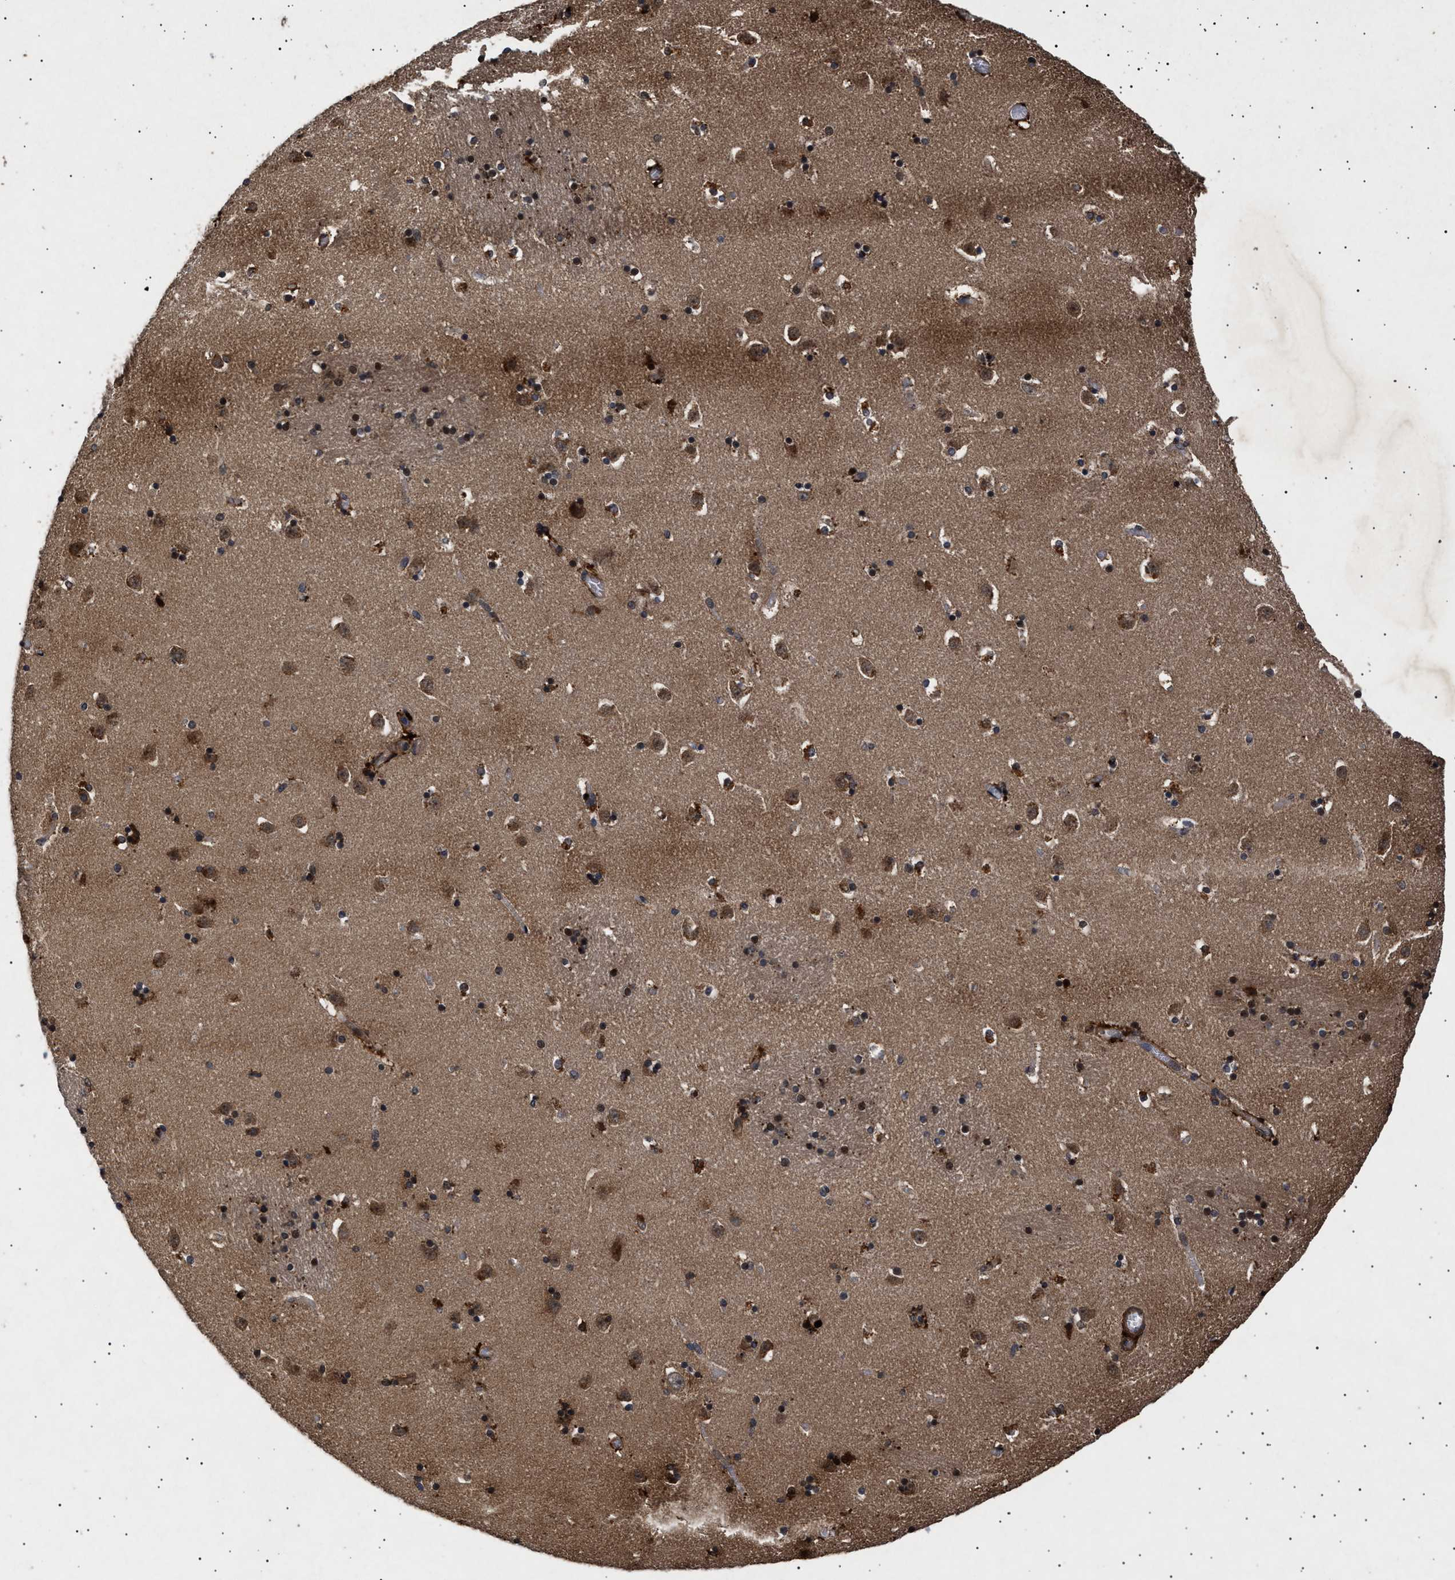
{"staining": {"intensity": "strong", "quantity": "25%-75%", "location": "cytoplasmic/membranous"}, "tissue": "caudate", "cell_type": "Glial cells", "image_type": "normal", "snomed": [{"axis": "morphology", "description": "Normal tissue, NOS"}, {"axis": "topography", "description": "Lateral ventricle wall"}], "caption": "Protein positivity by IHC reveals strong cytoplasmic/membranous staining in about 25%-75% of glial cells in normal caudate. (brown staining indicates protein expression, while blue staining denotes nuclei).", "gene": "ITGB5", "patient": {"sex": "male", "age": 45}}